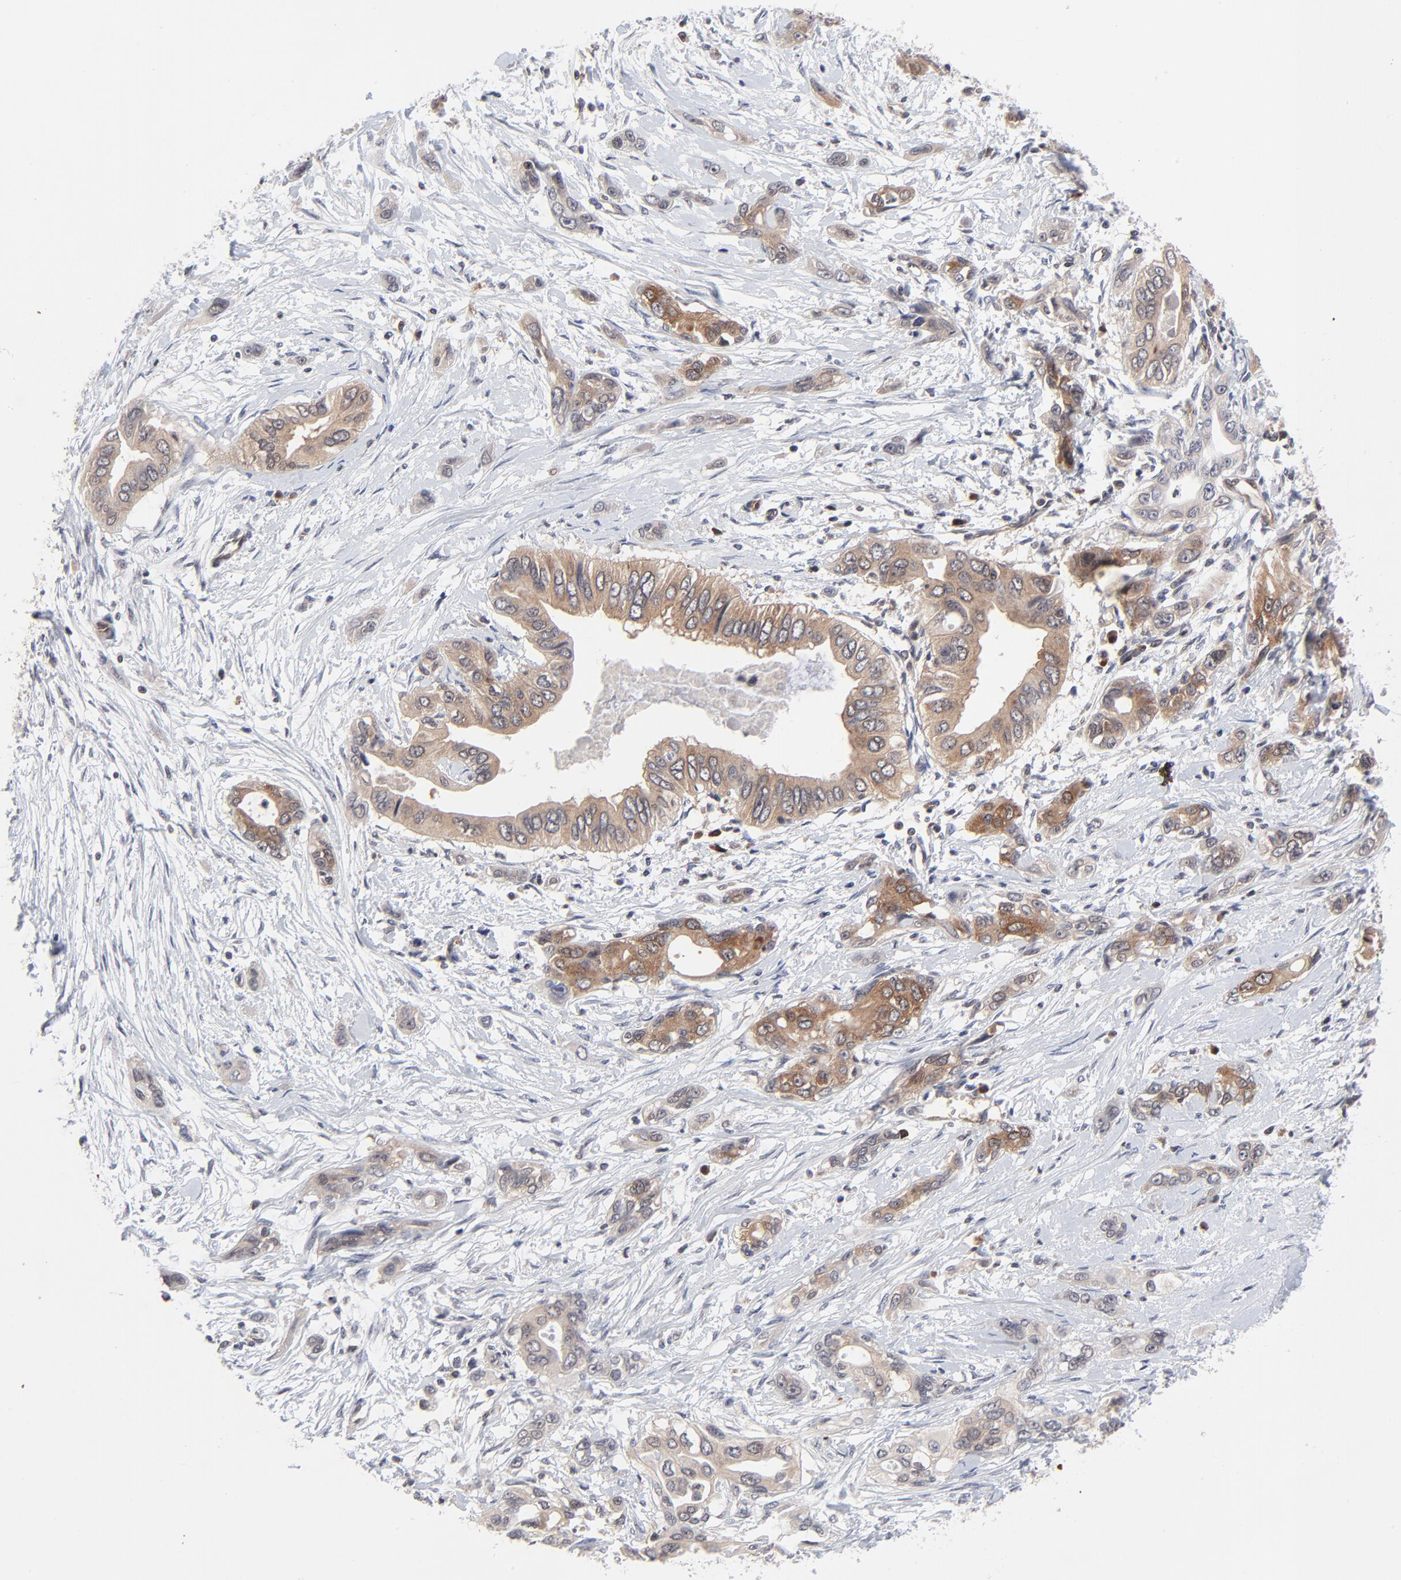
{"staining": {"intensity": "moderate", "quantity": ">75%", "location": "cytoplasmic/membranous"}, "tissue": "pancreatic cancer", "cell_type": "Tumor cells", "image_type": "cancer", "snomed": [{"axis": "morphology", "description": "Adenocarcinoma, NOS"}, {"axis": "topography", "description": "Pancreas"}], "caption": "This photomicrograph reveals IHC staining of human pancreatic cancer, with medium moderate cytoplasmic/membranous positivity in about >75% of tumor cells.", "gene": "CASP10", "patient": {"sex": "female", "age": 60}}